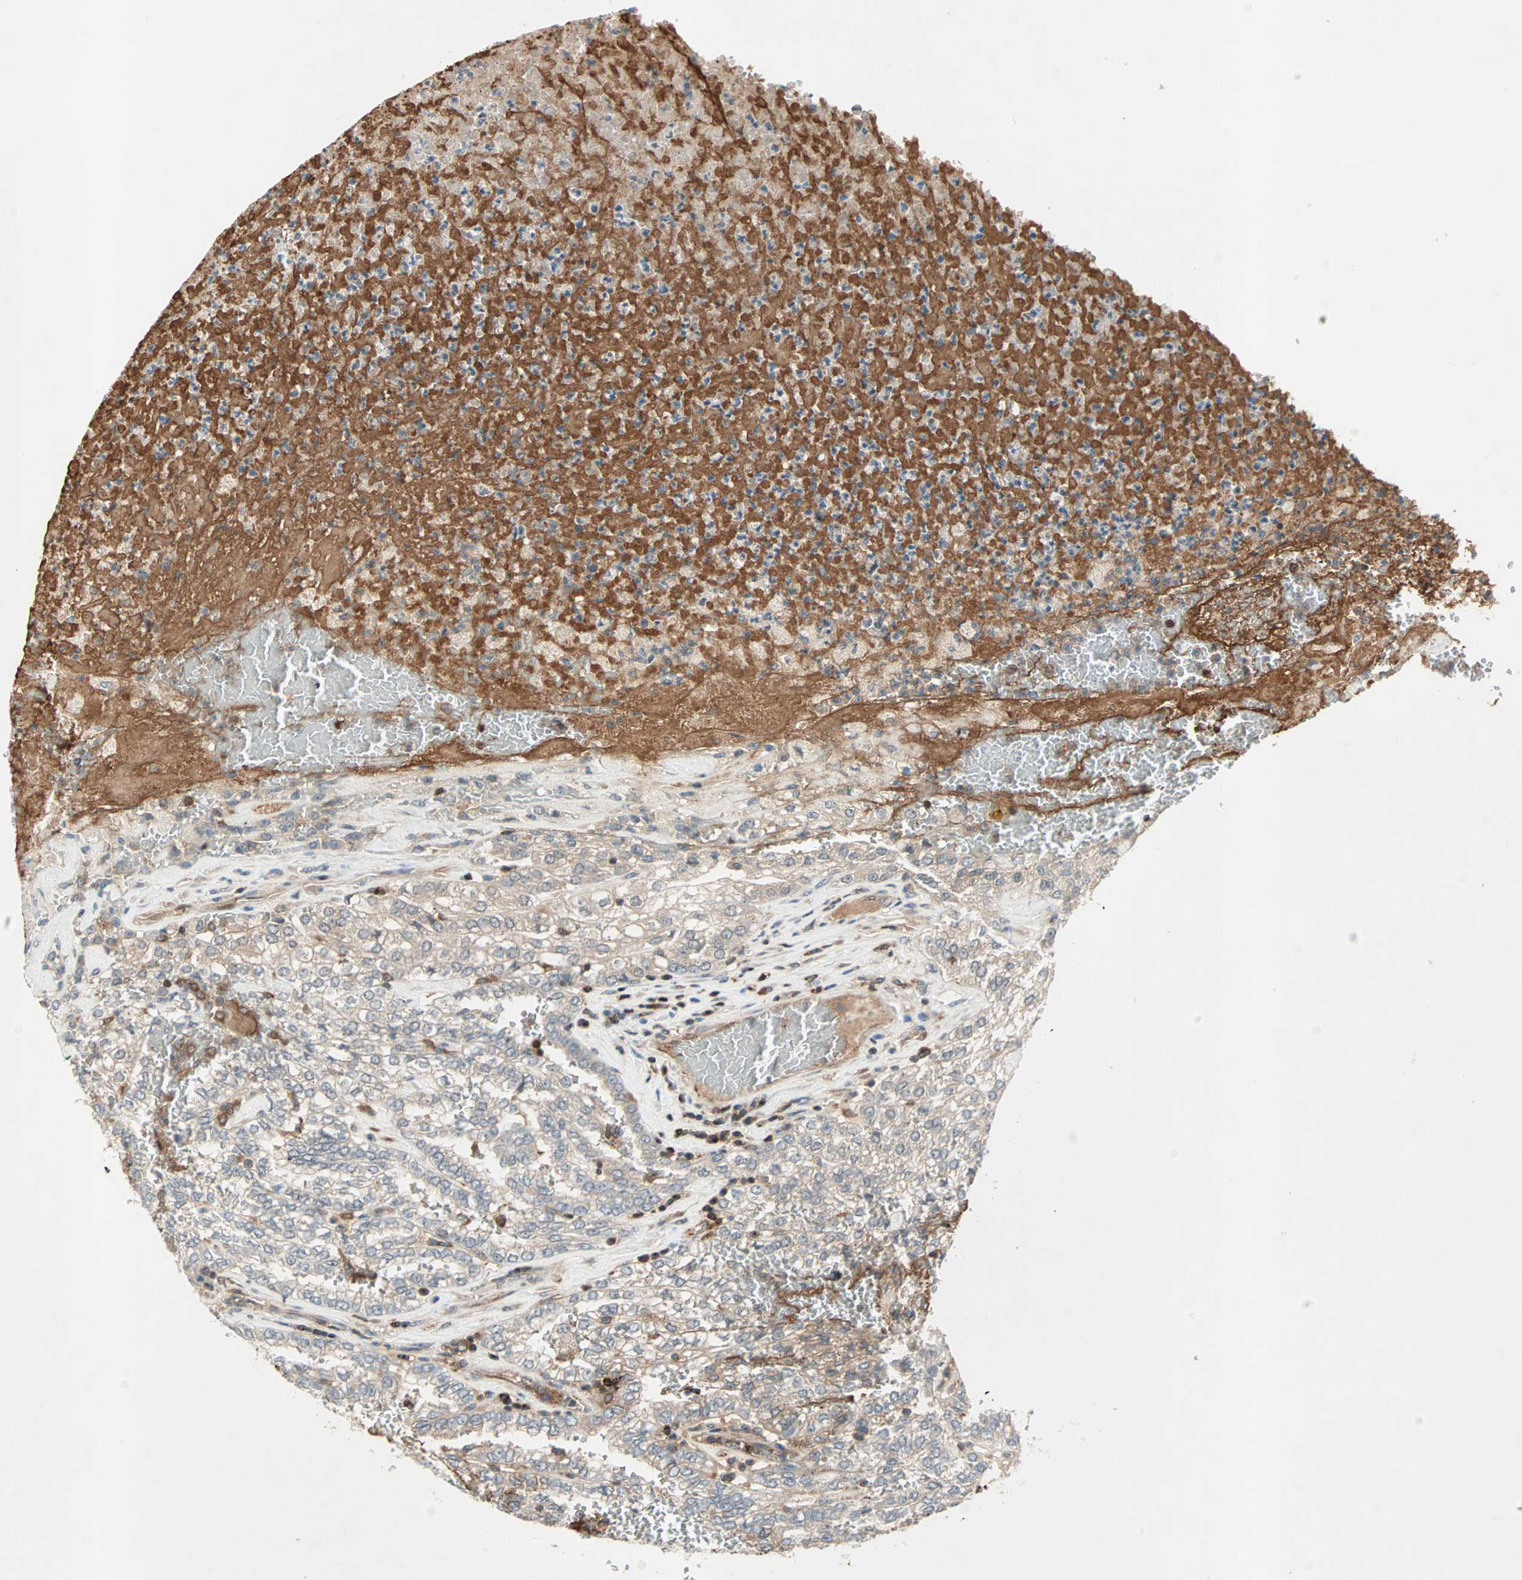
{"staining": {"intensity": "weak", "quantity": "25%-75%", "location": "cytoplasmic/membranous"}, "tissue": "renal cancer", "cell_type": "Tumor cells", "image_type": "cancer", "snomed": [{"axis": "morphology", "description": "Inflammation, NOS"}, {"axis": "morphology", "description": "Adenocarcinoma, NOS"}, {"axis": "topography", "description": "Kidney"}], "caption": "An image of human renal cancer stained for a protein demonstrates weak cytoplasmic/membranous brown staining in tumor cells.", "gene": "TEC", "patient": {"sex": "male", "age": 68}}